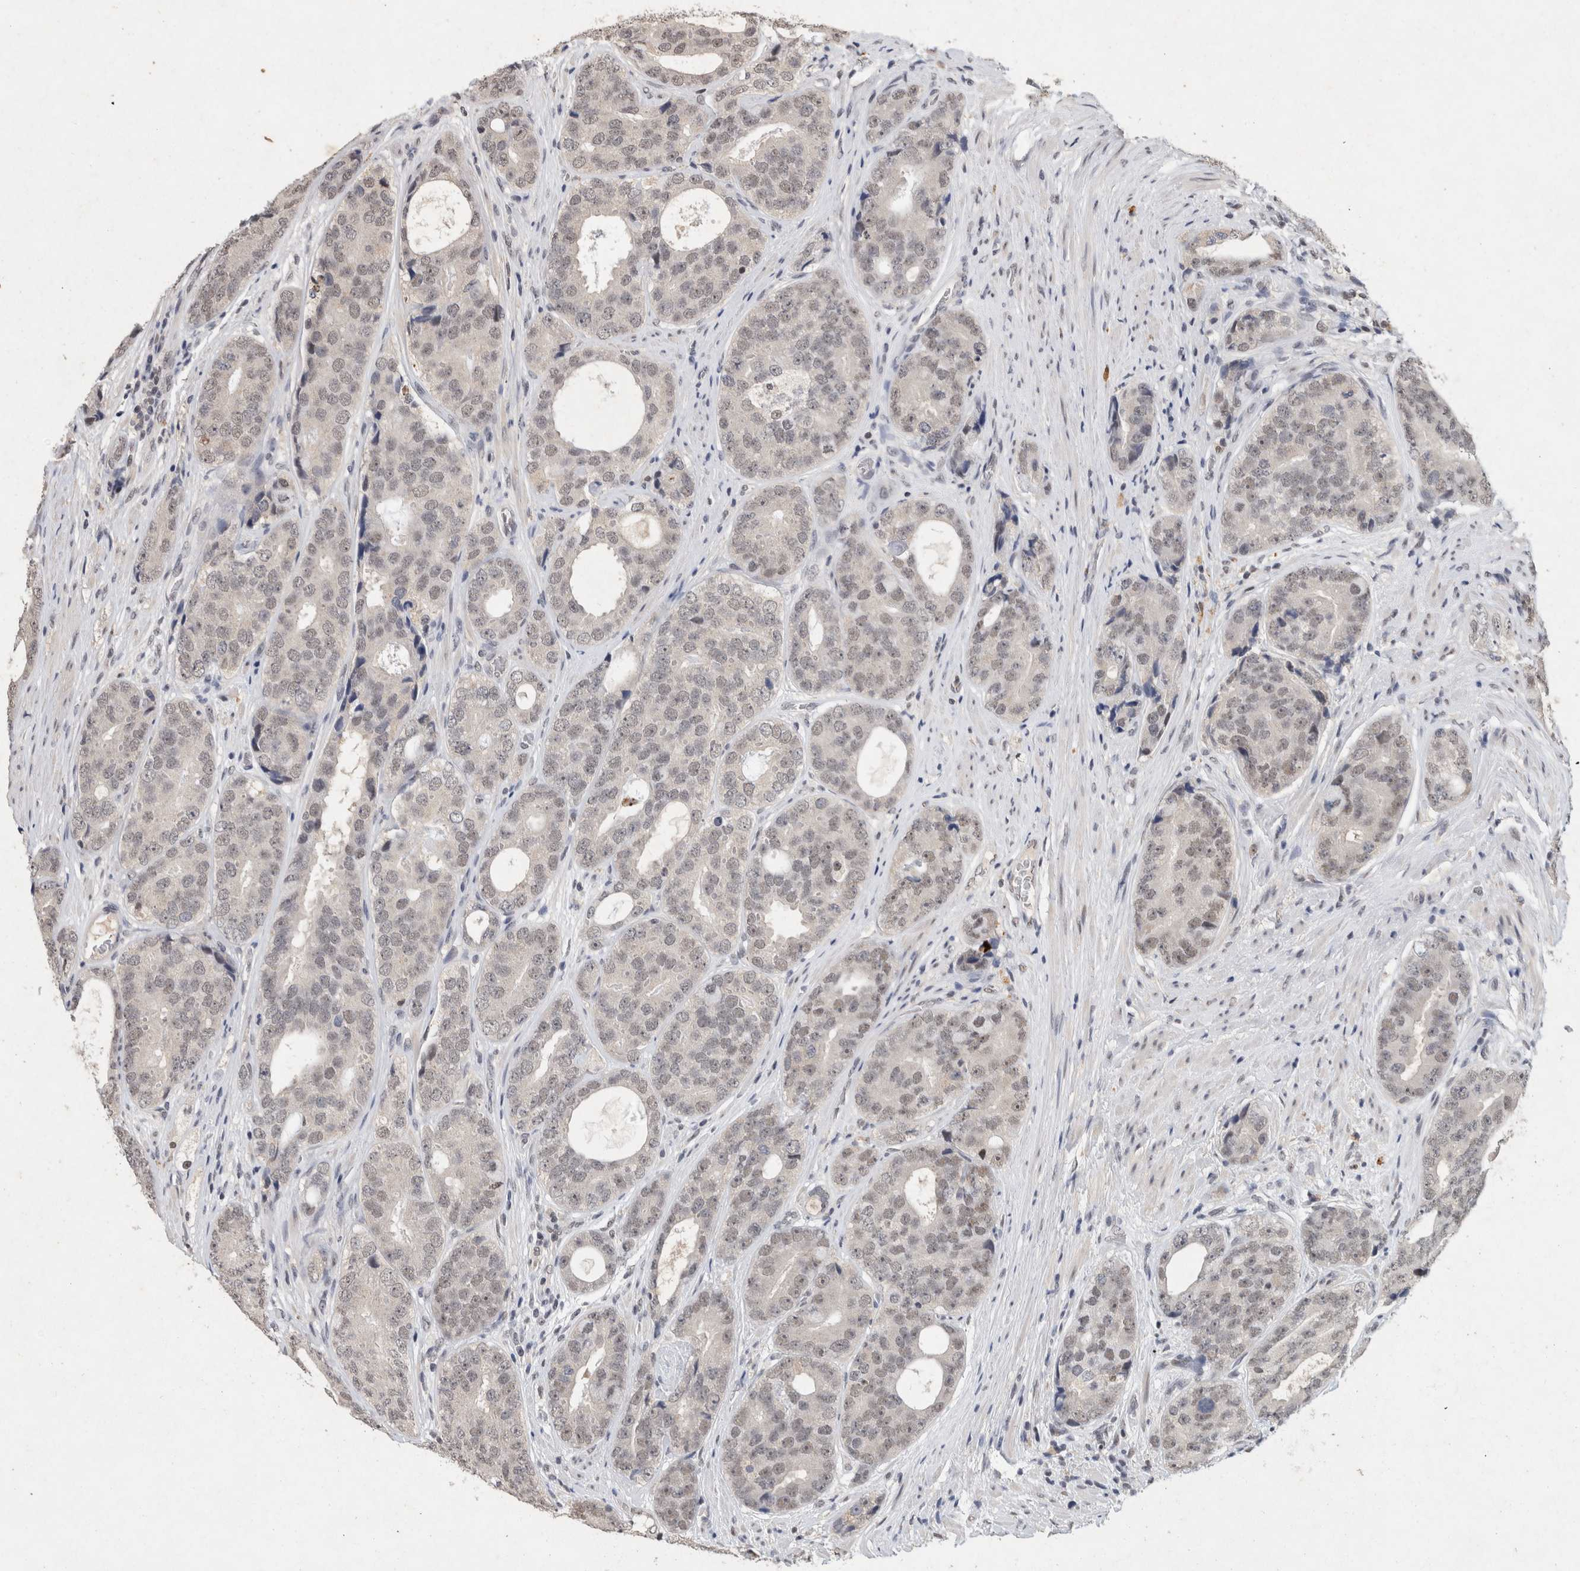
{"staining": {"intensity": "weak", "quantity": "<25%", "location": "nuclear"}, "tissue": "prostate cancer", "cell_type": "Tumor cells", "image_type": "cancer", "snomed": [{"axis": "morphology", "description": "Adenocarcinoma, High grade"}, {"axis": "topography", "description": "Prostate"}], "caption": "This photomicrograph is of prostate cancer stained with immunohistochemistry (IHC) to label a protein in brown with the nuclei are counter-stained blue. There is no staining in tumor cells. (Stains: DAB (3,3'-diaminobenzidine) immunohistochemistry with hematoxylin counter stain, Microscopy: brightfield microscopy at high magnification).", "gene": "XRCC5", "patient": {"sex": "male", "age": 56}}